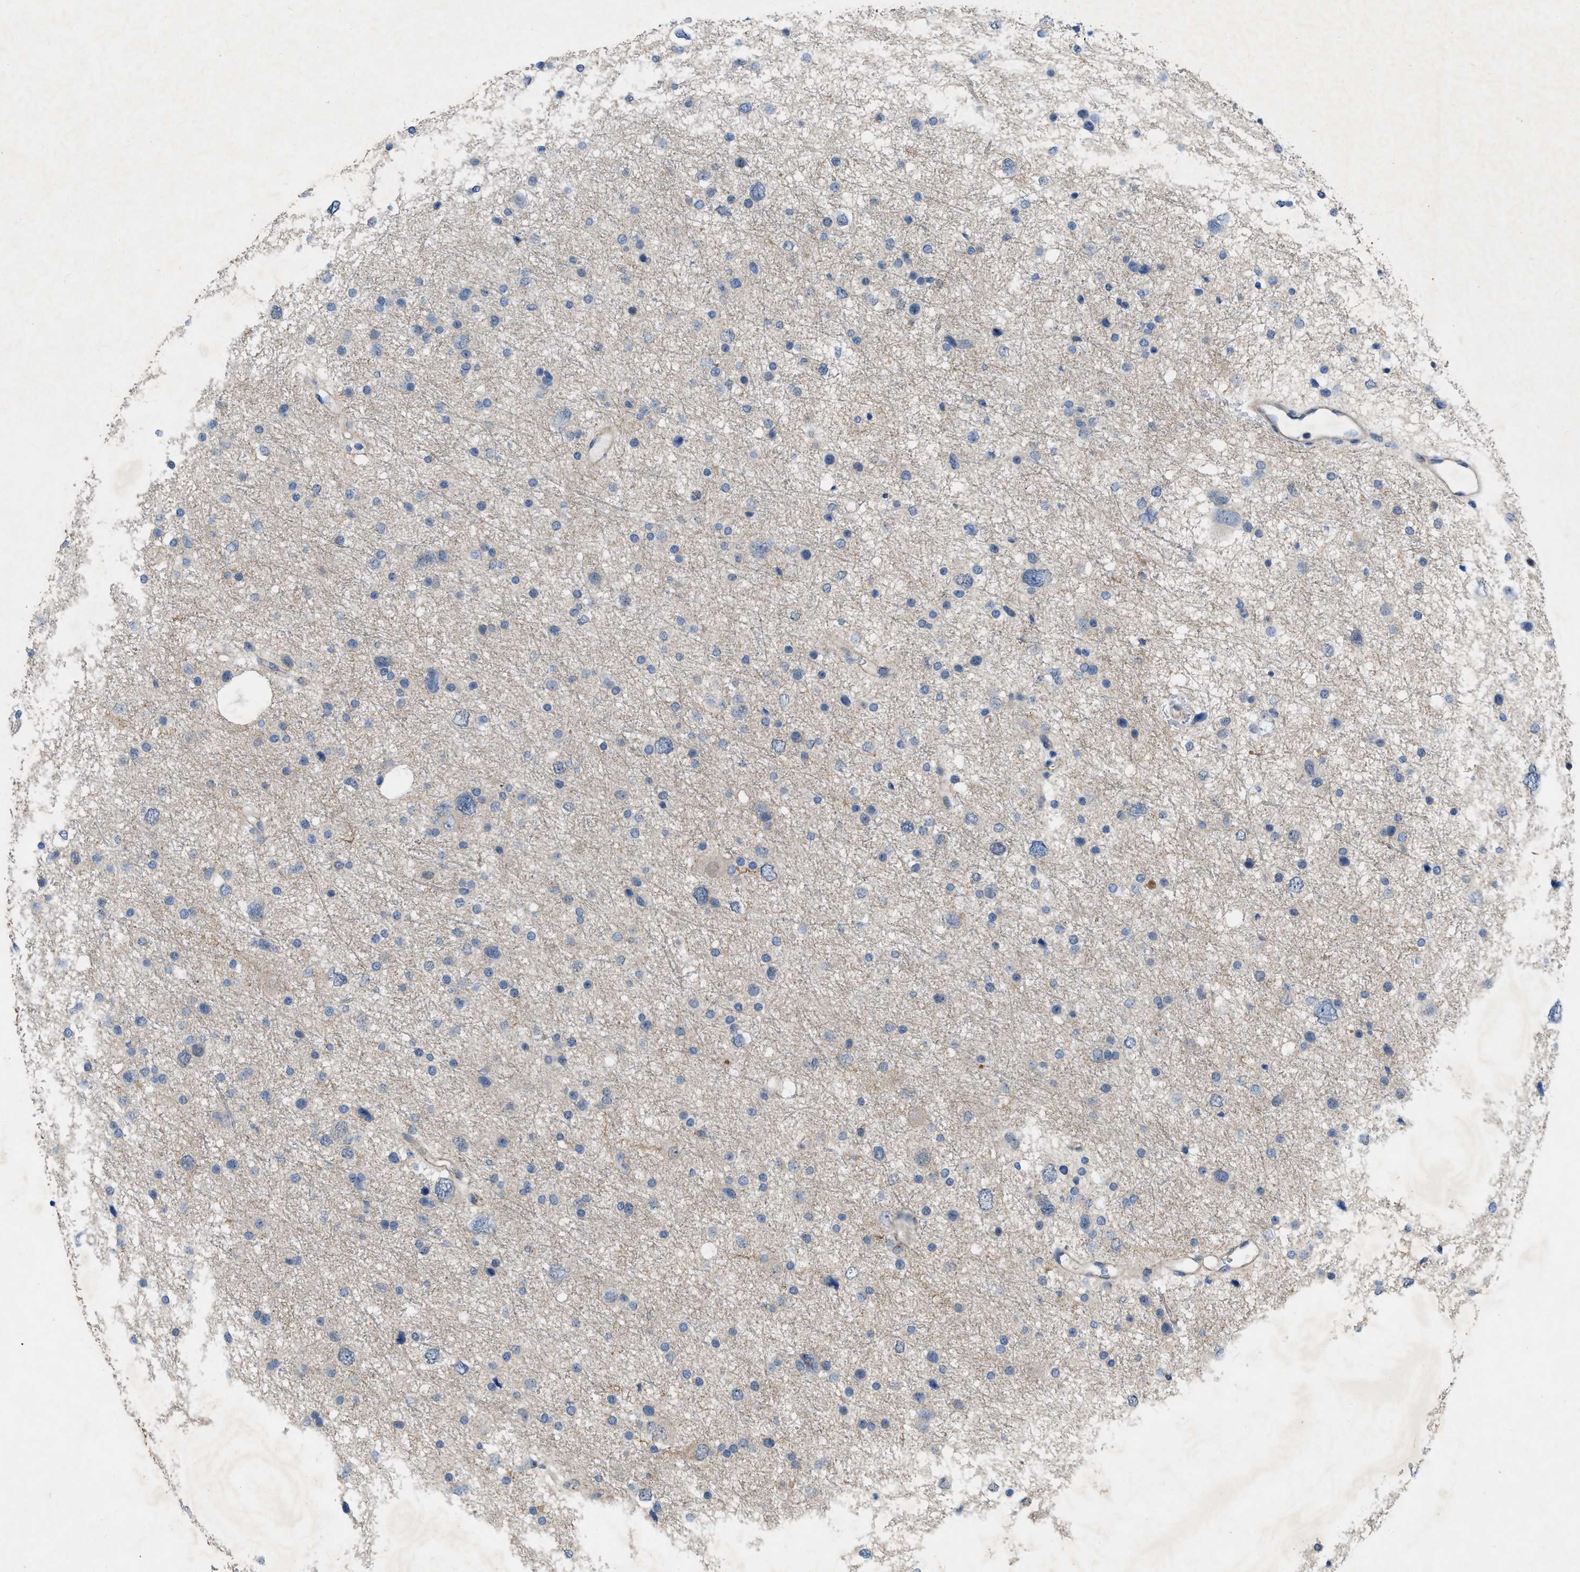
{"staining": {"intensity": "negative", "quantity": "none", "location": "none"}, "tissue": "glioma", "cell_type": "Tumor cells", "image_type": "cancer", "snomed": [{"axis": "morphology", "description": "Glioma, malignant, Low grade"}, {"axis": "topography", "description": "Brain"}], "caption": "An immunohistochemistry (IHC) histopathology image of glioma is shown. There is no staining in tumor cells of glioma.", "gene": "NDEL1", "patient": {"sex": "female", "age": 37}}